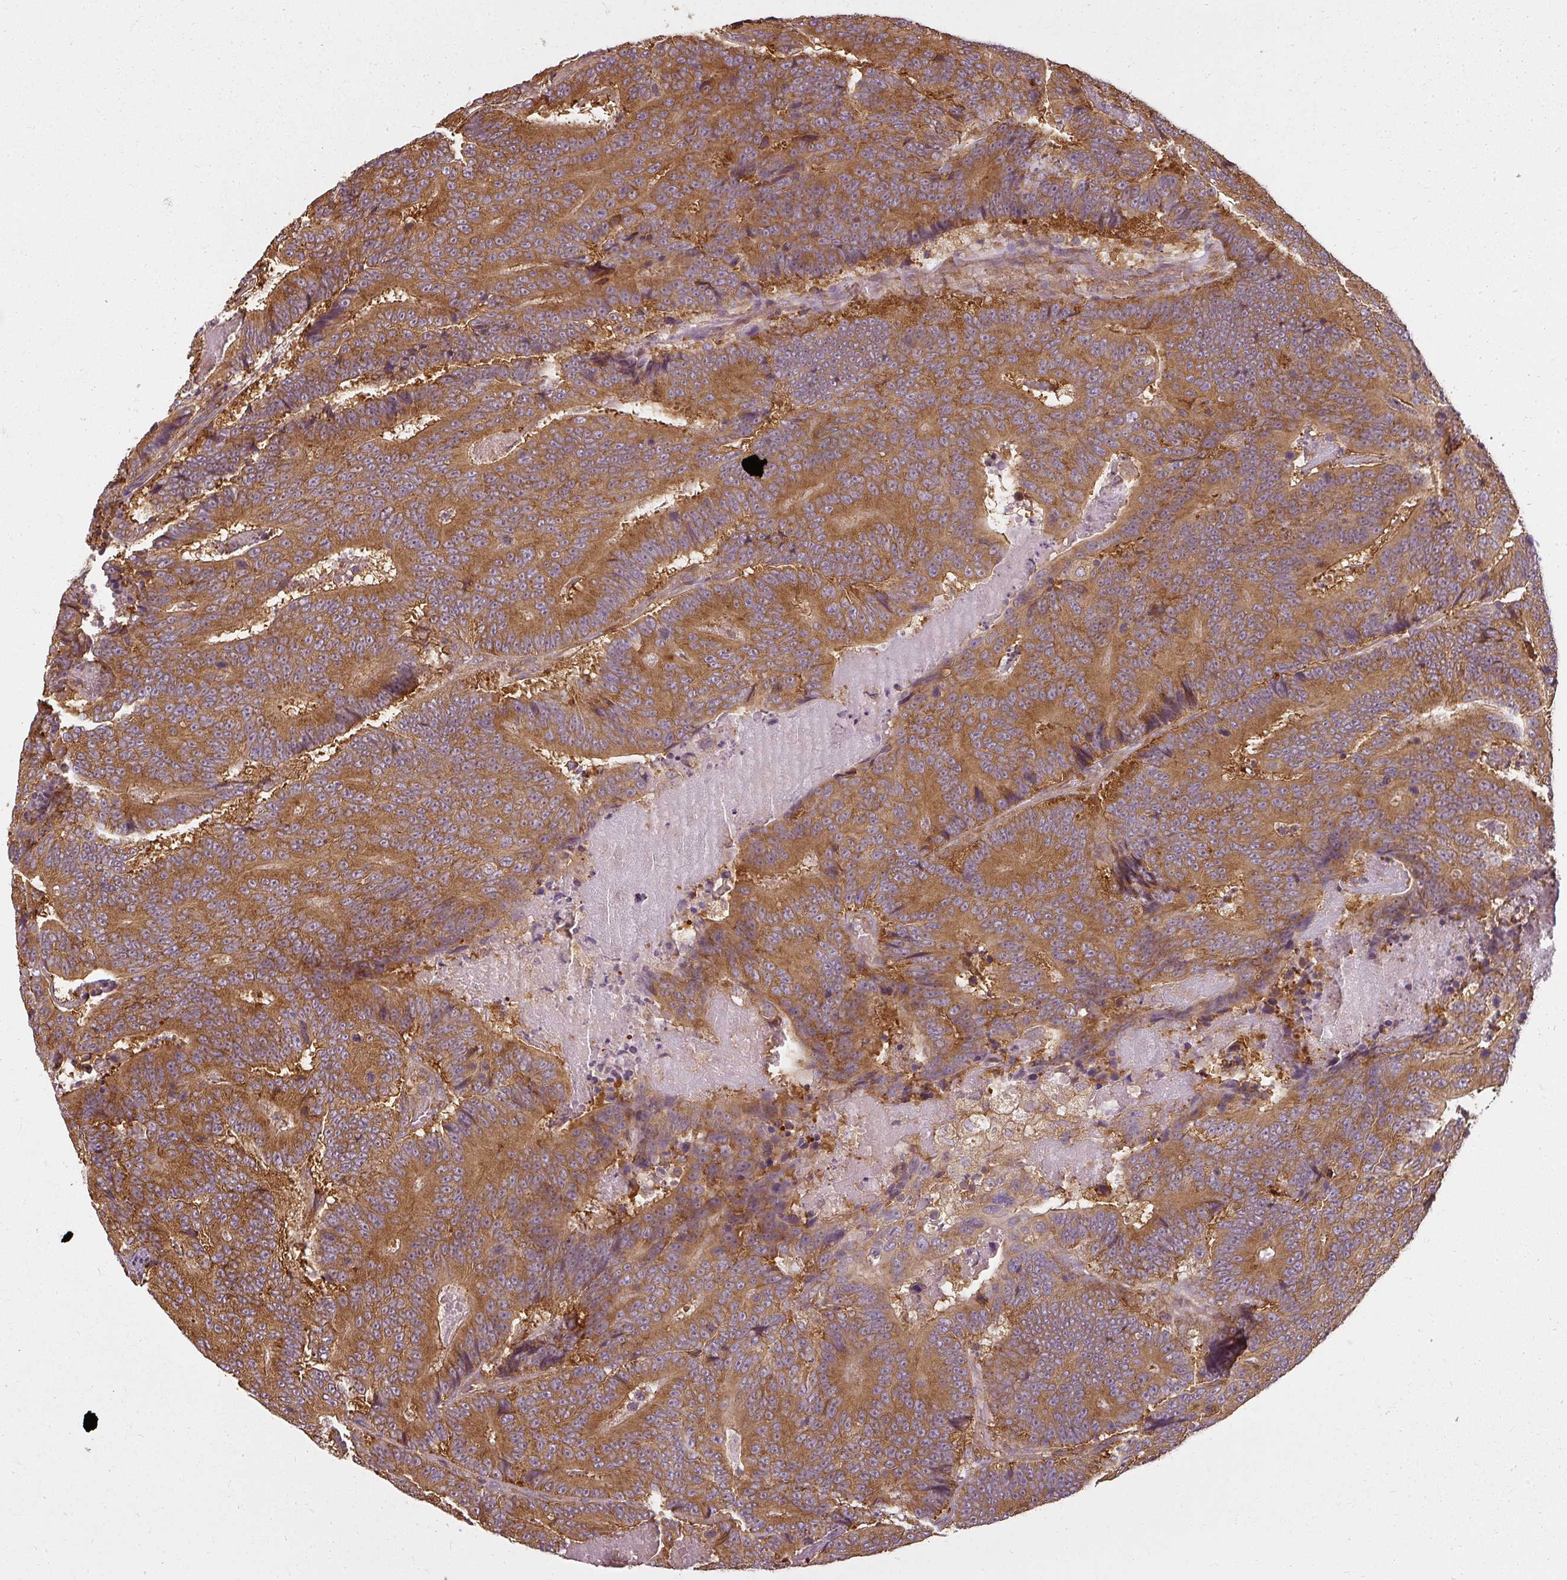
{"staining": {"intensity": "strong", "quantity": ">75%", "location": "cytoplasmic/membranous"}, "tissue": "colorectal cancer", "cell_type": "Tumor cells", "image_type": "cancer", "snomed": [{"axis": "morphology", "description": "Adenocarcinoma, NOS"}, {"axis": "topography", "description": "Colon"}], "caption": "Adenocarcinoma (colorectal) stained with immunohistochemistry displays strong cytoplasmic/membranous staining in approximately >75% of tumor cells.", "gene": "RPL24", "patient": {"sex": "male", "age": 83}}